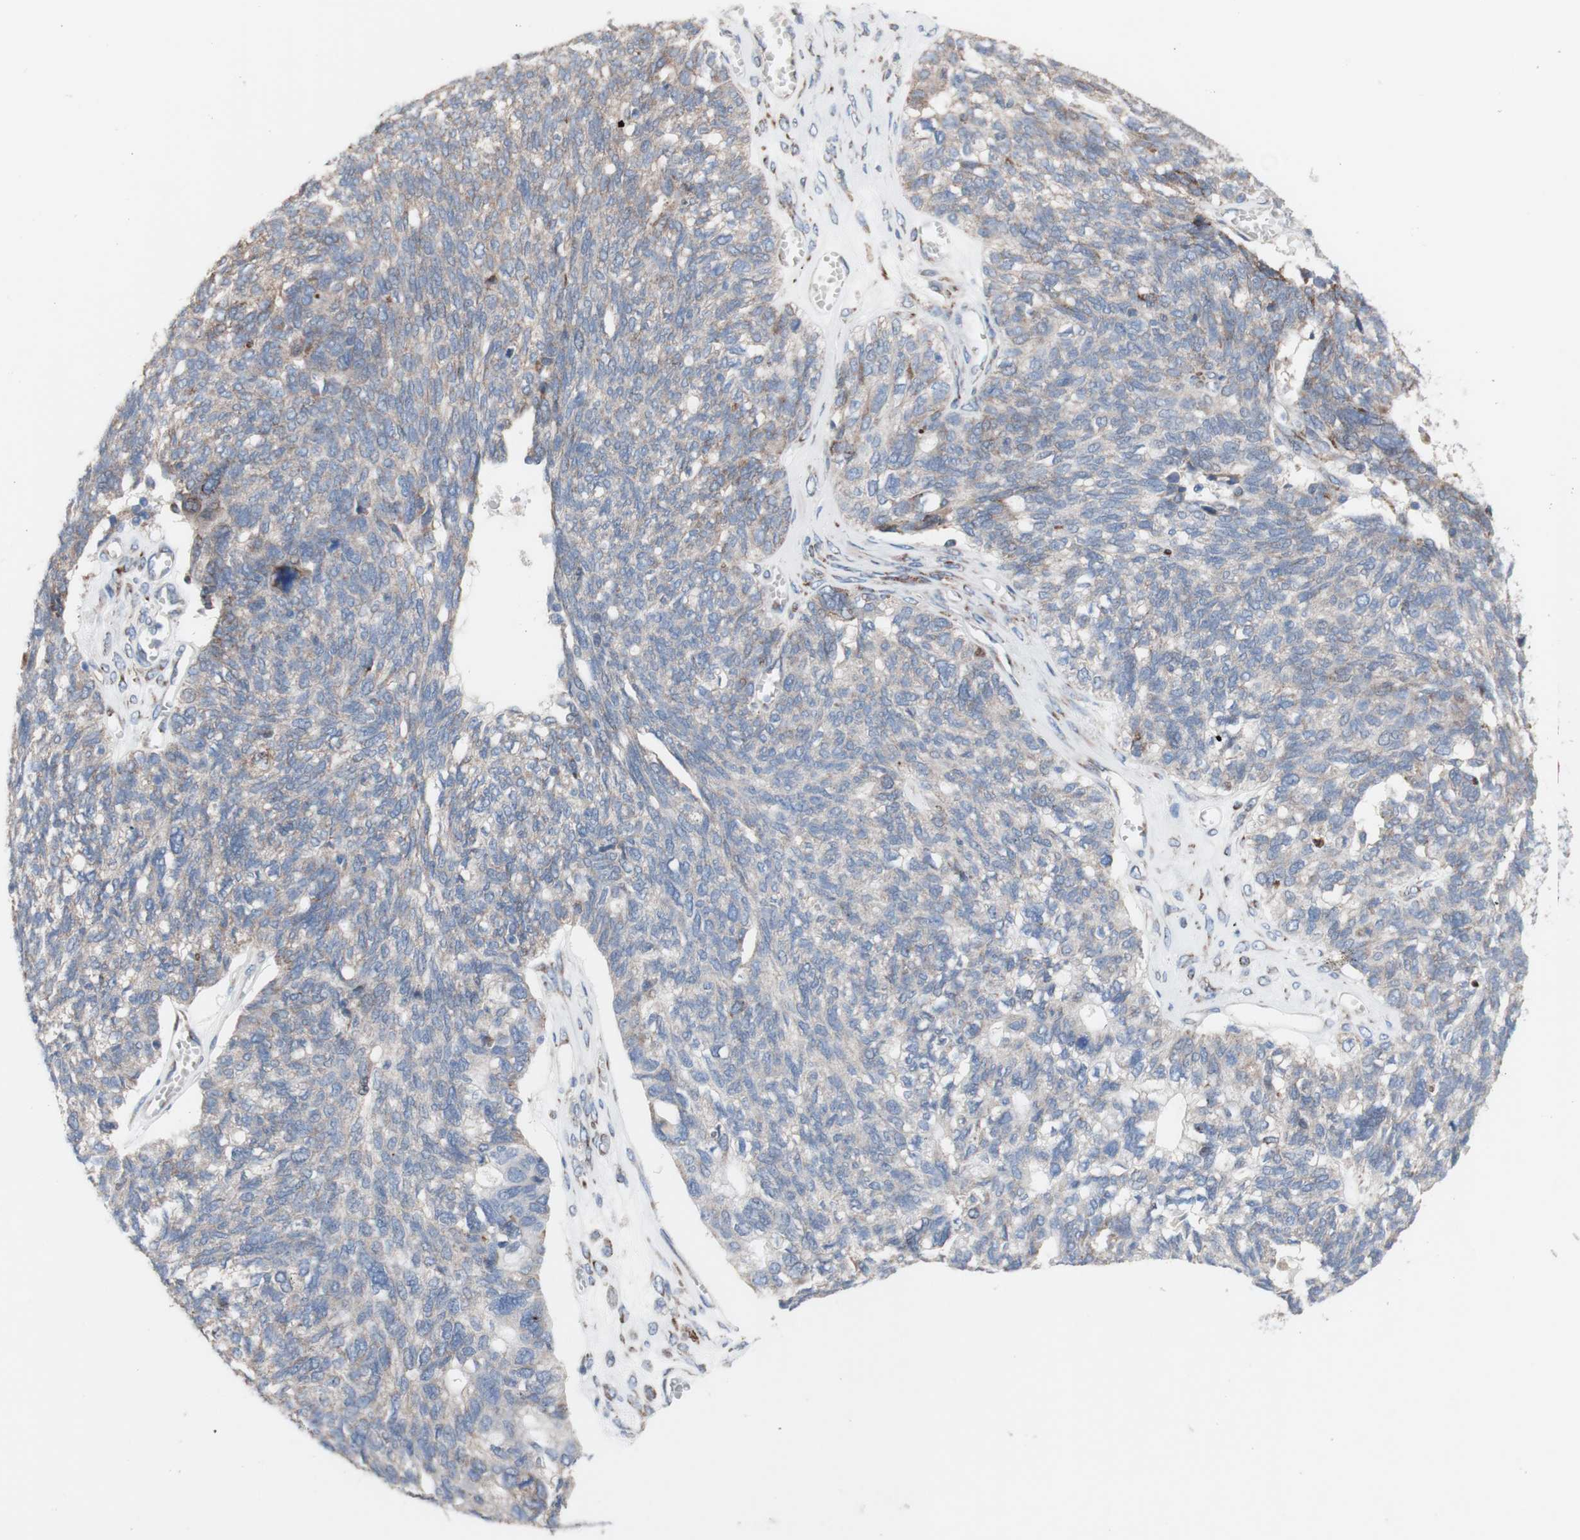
{"staining": {"intensity": "moderate", "quantity": "<25%", "location": "cytoplasmic/membranous"}, "tissue": "ovarian cancer", "cell_type": "Tumor cells", "image_type": "cancer", "snomed": [{"axis": "morphology", "description": "Cystadenocarcinoma, serous, NOS"}, {"axis": "topography", "description": "Ovary"}], "caption": "Serous cystadenocarcinoma (ovarian) stained with DAB immunohistochemistry (IHC) demonstrates low levels of moderate cytoplasmic/membranous staining in approximately <25% of tumor cells.", "gene": "AGPAT5", "patient": {"sex": "female", "age": 79}}